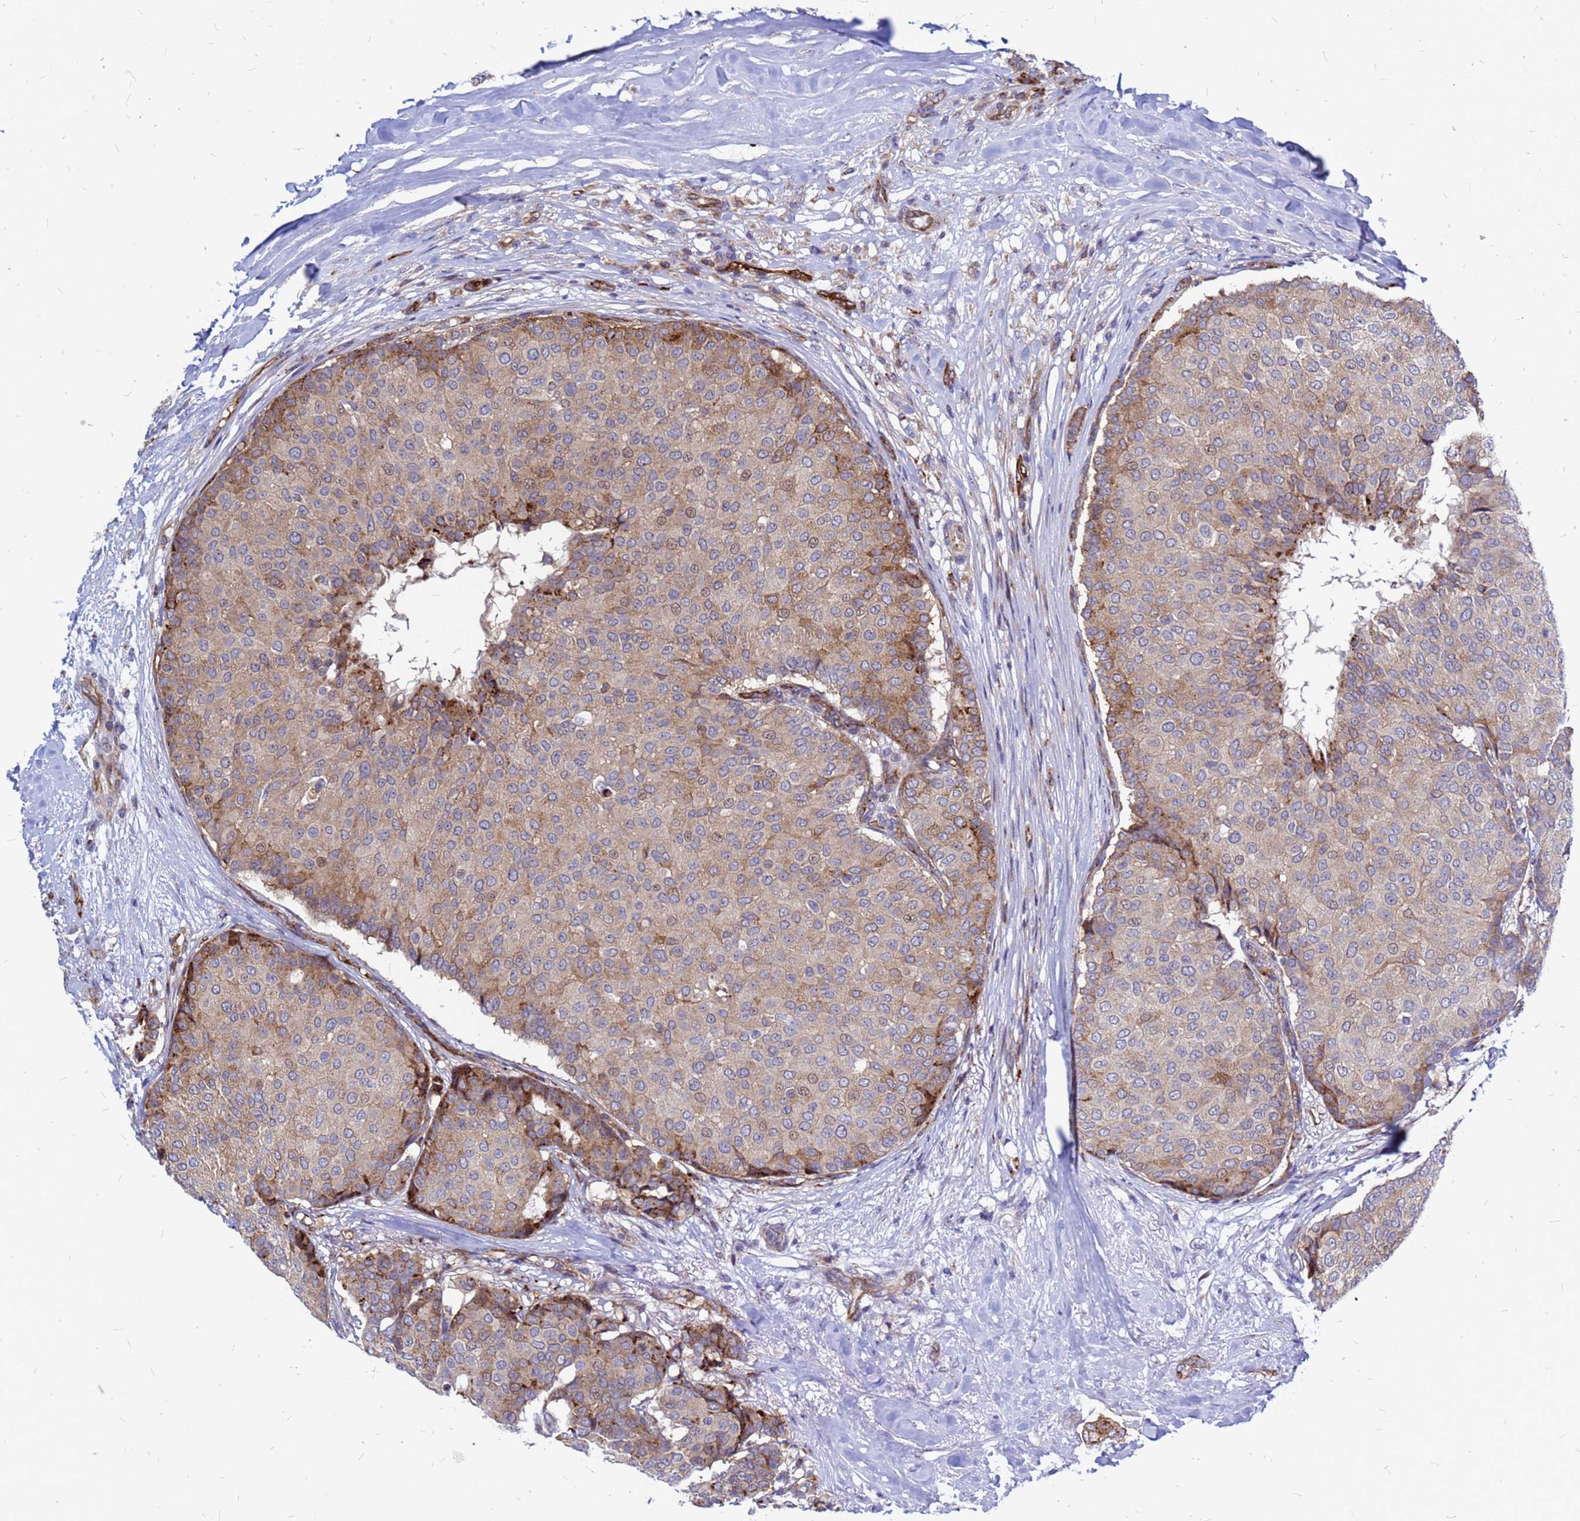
{"staining": {"intensity": "moderate", "quantity": ">75%", "location": "cytoplasmic/membranous"}, "tissue": "breast cancer", "cell_type": "Tumor cells", "image_type": "cancer", "snomed": [{"axis": "morphology", "description": "Duct carcinoma"}, {"axis": "topography", "description": "Breast"}], "caption": "About >75% of tumor cells in infiltrating ductal carcinoma (breast) reveal moderate cytoplasmic/membranous protein staining as visualized by brown immunohistochemical staining.", "gene": "NOSTRIN", "patient": {"sex": "female", "age": 75}}